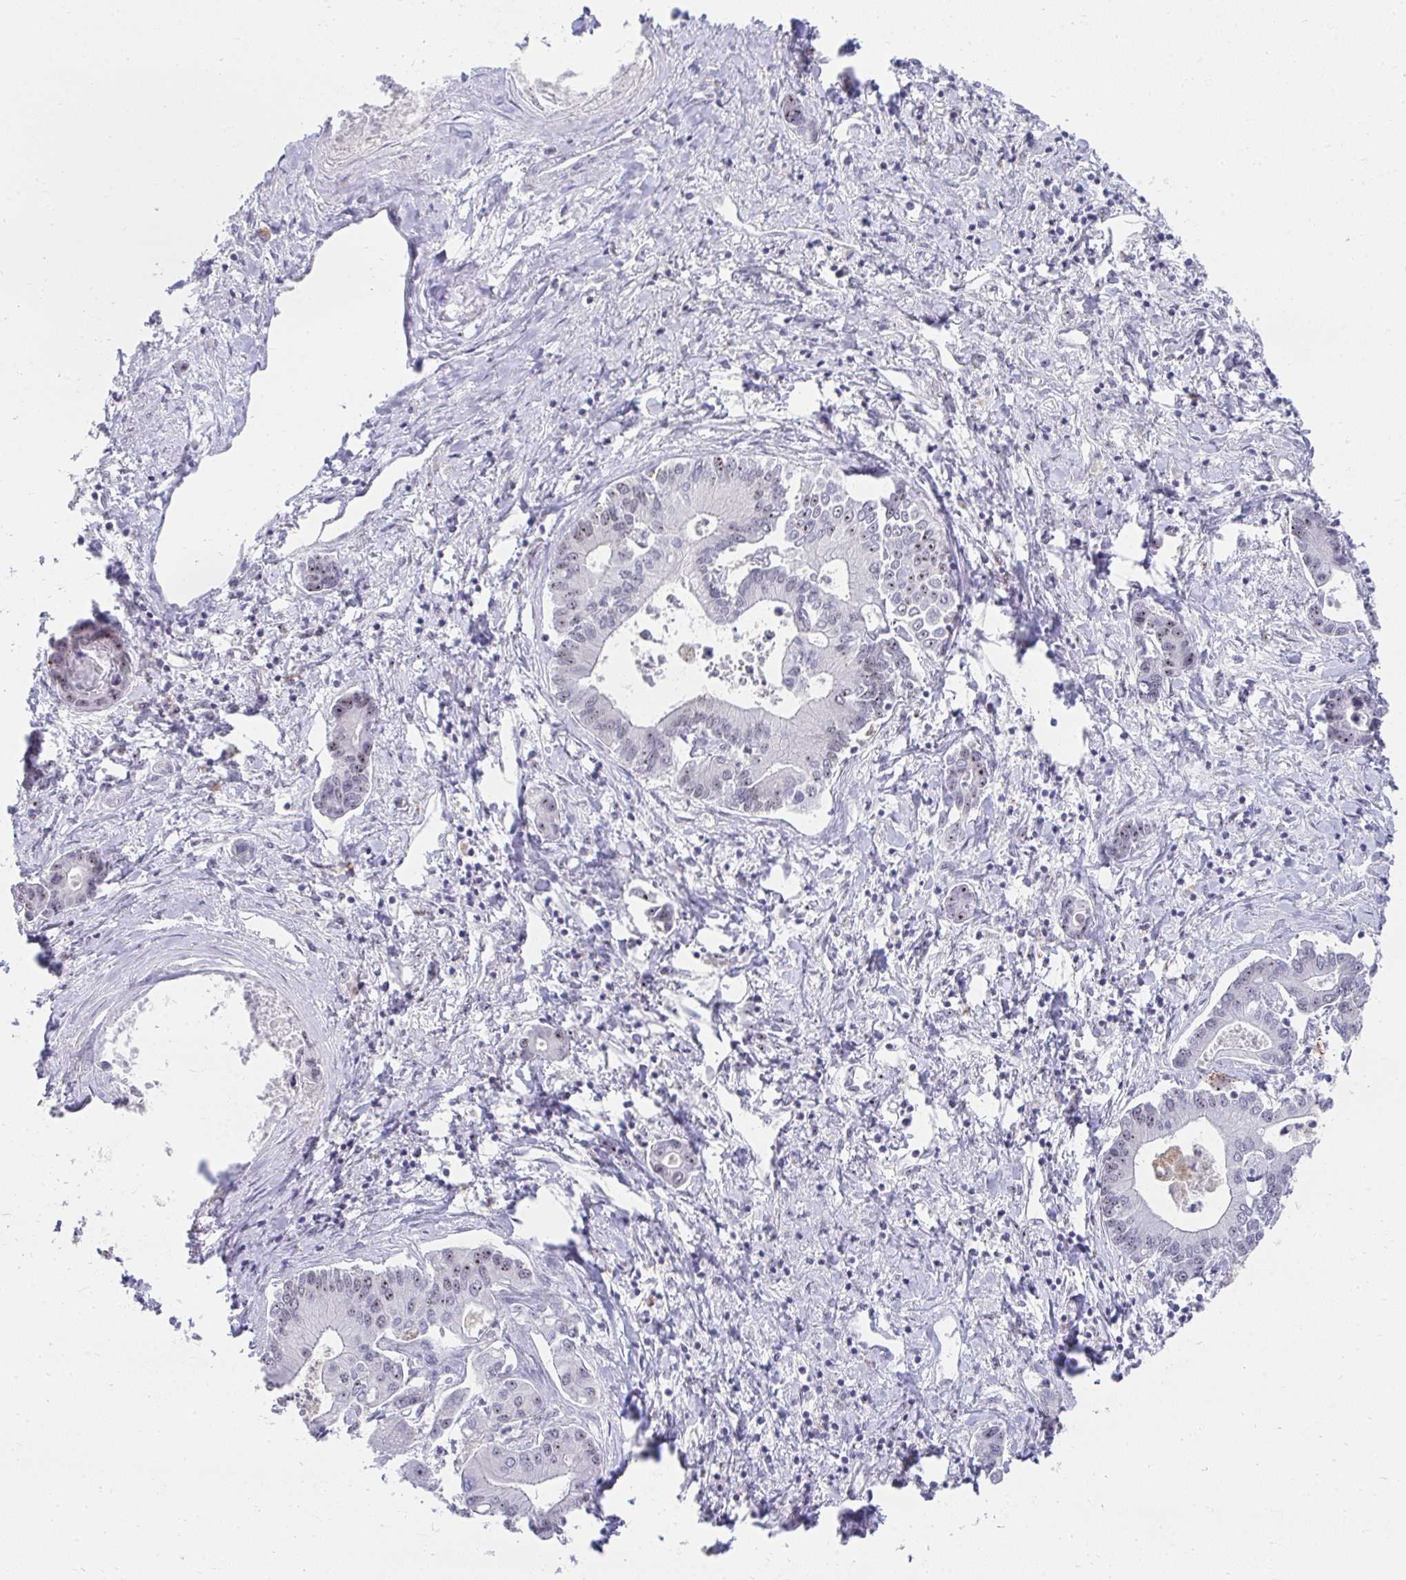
{"staining": {"intensity": "weak", "quantity": "<25%", "location": "nuclear"}, "tissue": "liver cancer", "cell_type": "Tumor cells", "image_type": "cancer", "snomed": [{"axis": "morphology", "description": "Cholangiocarcinoma"}, {"axis": "topography", "description": "Liver"}], "caption": "Immunohistochemistry (IHC) of liver cancer (cholangiocarcinoma) demonstrates no staining in tumor cells.", "gene": "HIRA", "patient": {"sex": "male", "age": 66}}